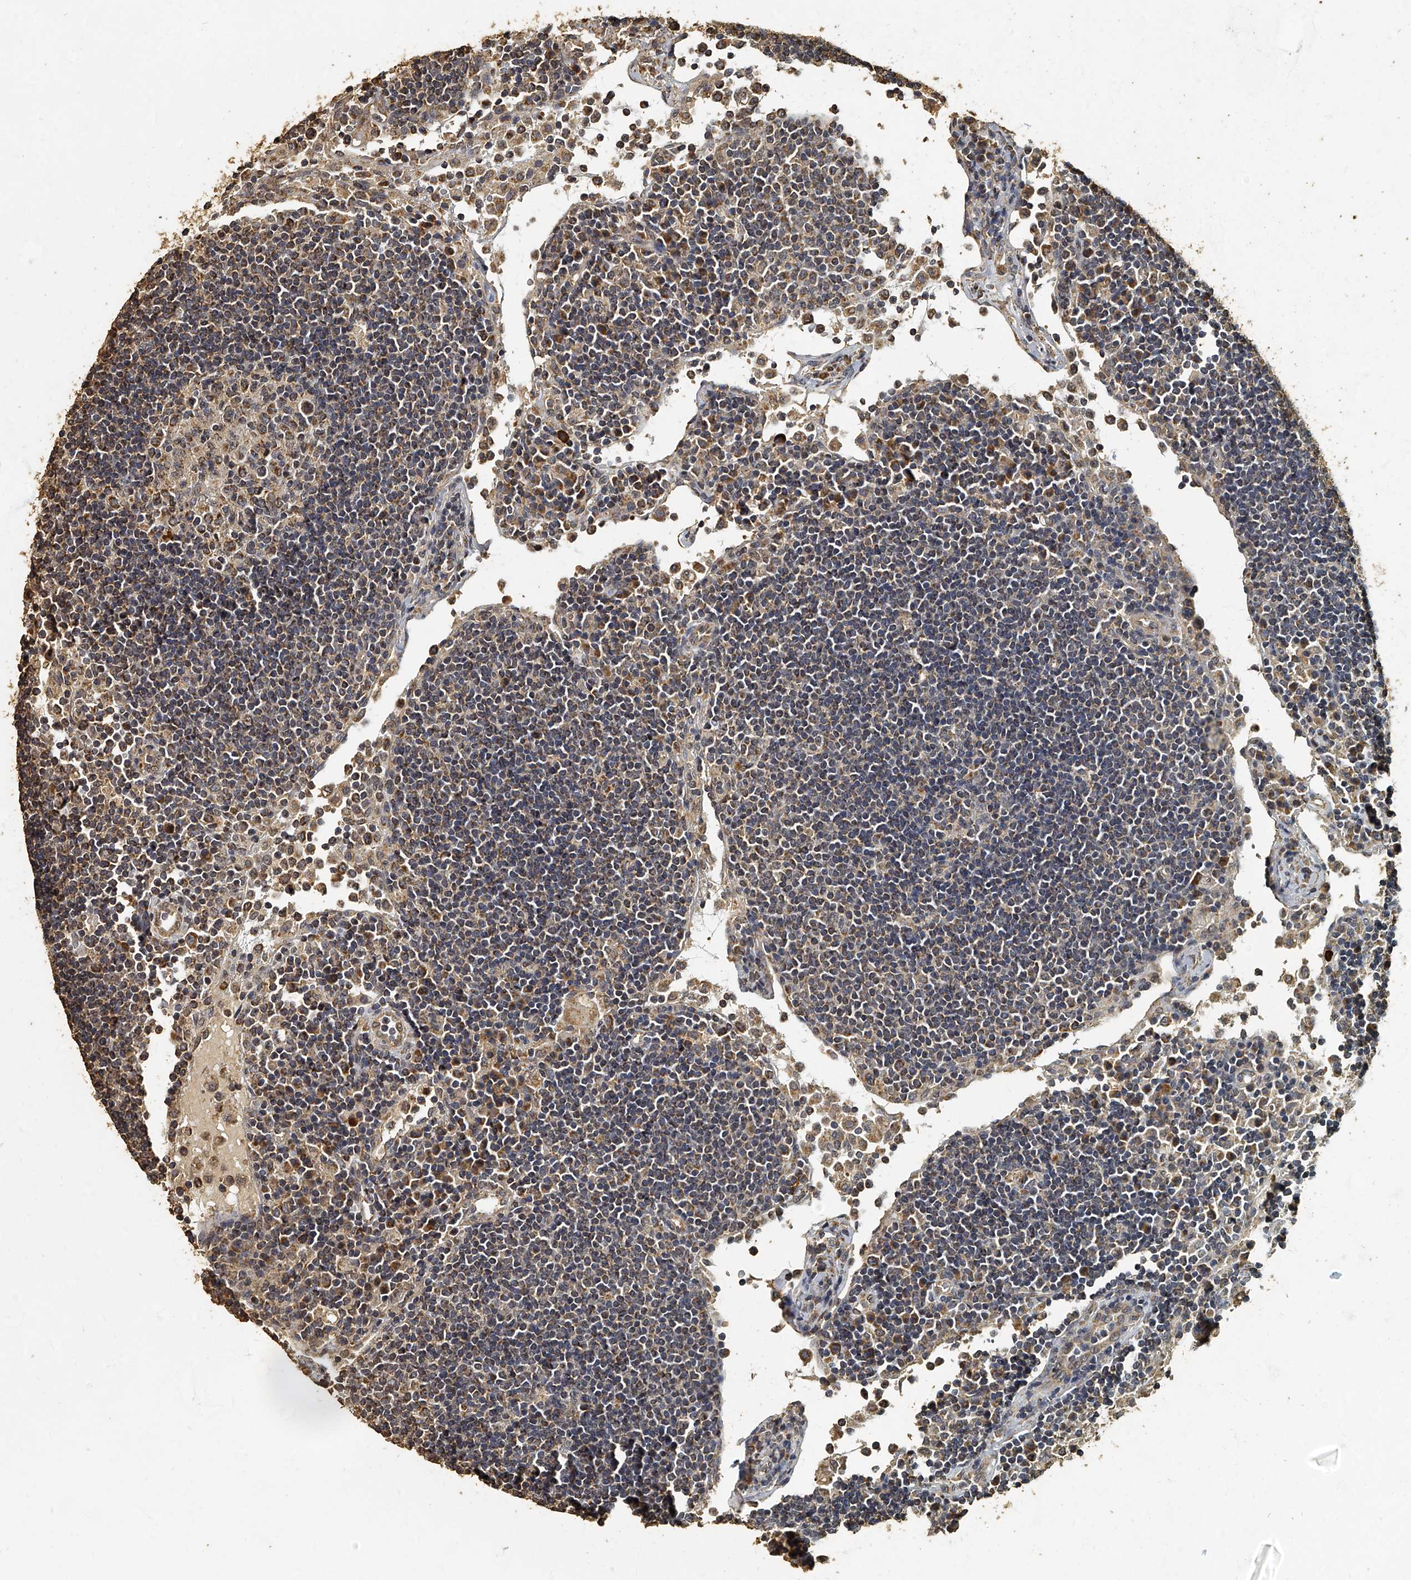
{"staining": {"intensity": "moderate", "quantity": "<25%", "location": "cytoplasmic/membranous"}, "tissue": "lymph node", "cell_type": "Germinal center cells", "image_type": "normal", "snomed": [{"axis": "morphology", "description": "Normal tissue, NOS"}, {"axis": "topography", "description": "Lymph node"}], "caption": "Moderate cytoplasmic/membranous staining is identified in about <25% of germinal center cells in normal lymph node.", "gene": "MRPL28", "patient": {"sex": "female", "age": 53}}